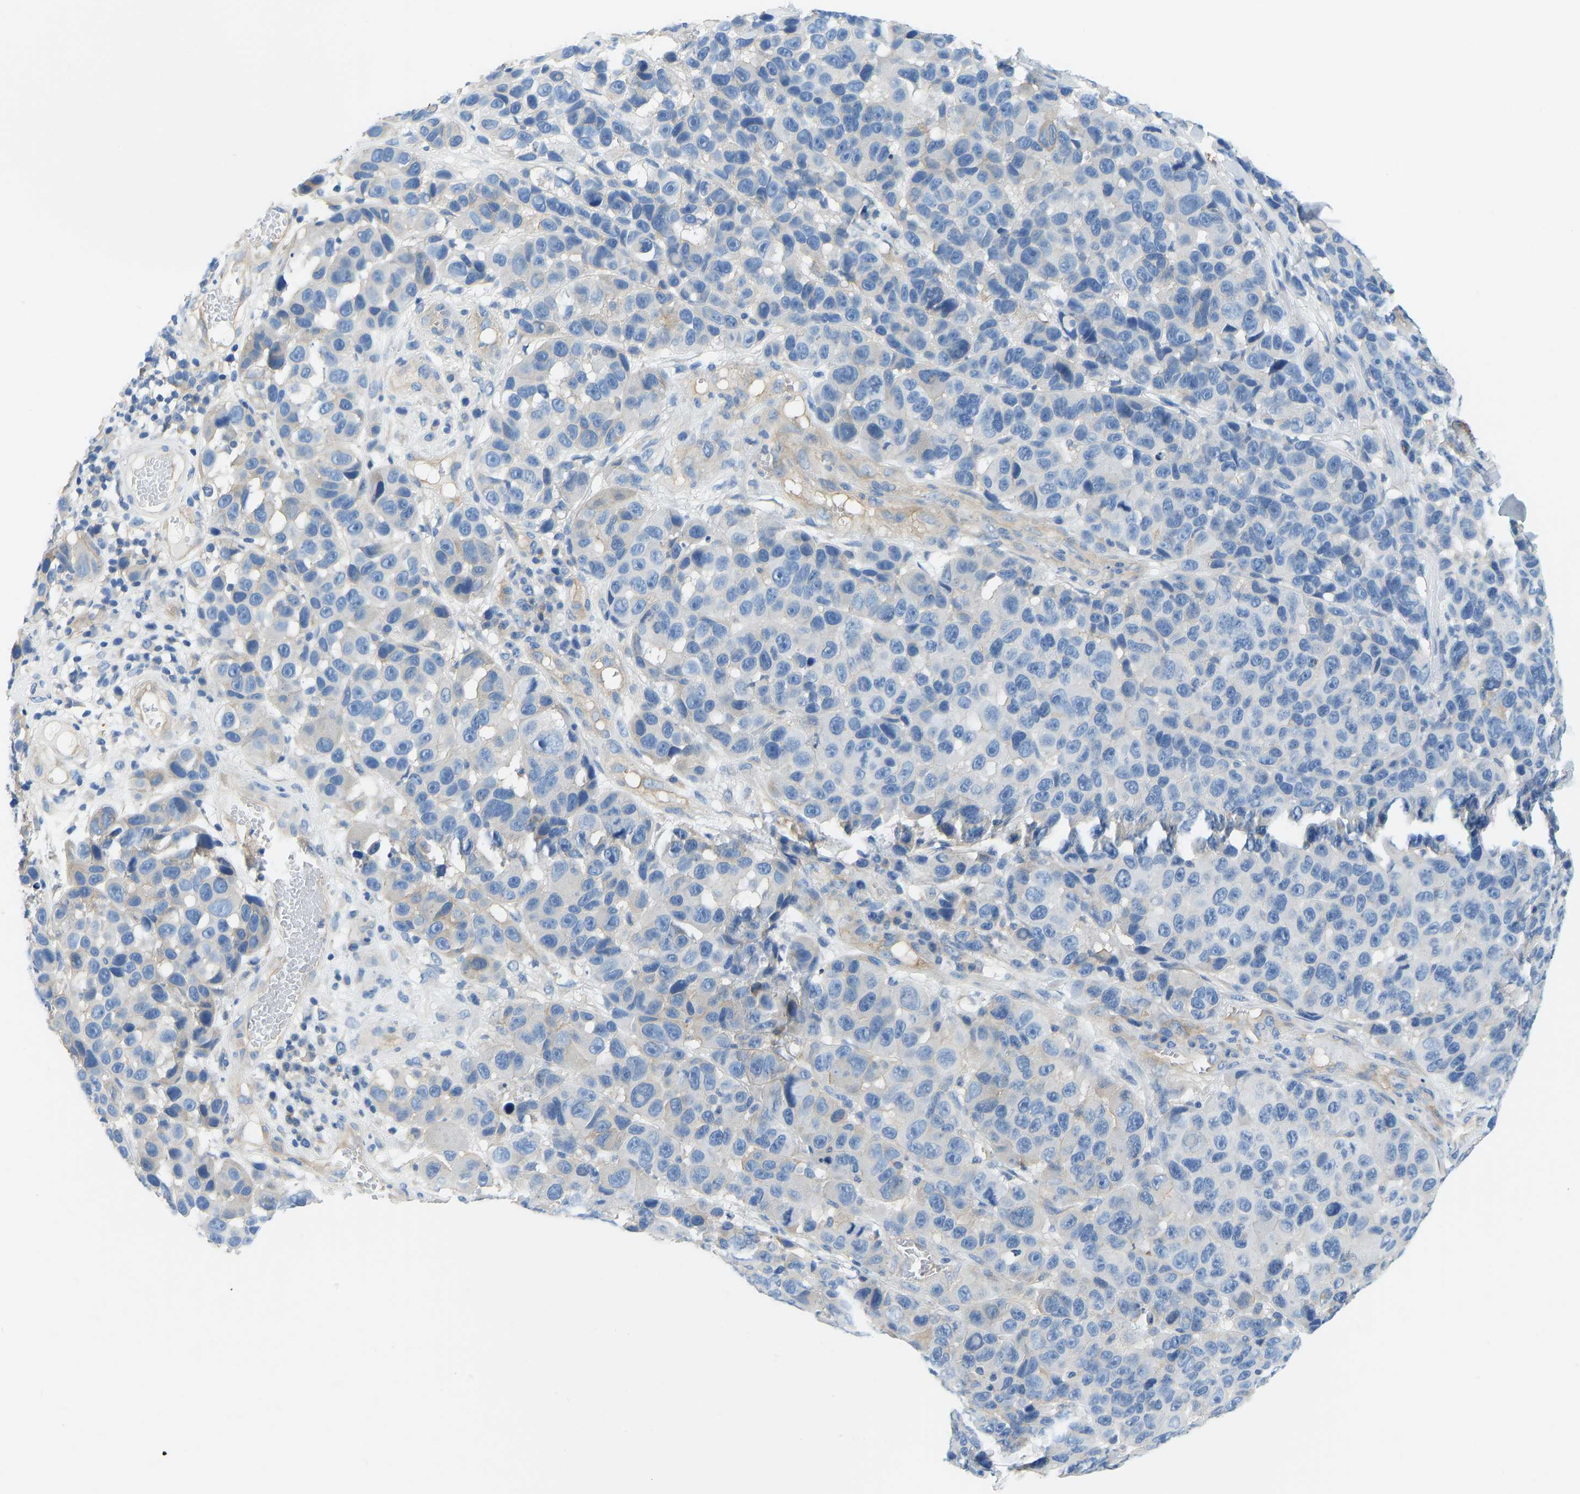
{"staining": {"intensity": "negative", "quantity": "none", "location": "none"}, "tissue": "melanoma", "cell_type": "Tumor cells", "image_type": "cancer", "snomed": [{"axis": "morphology", "description": "Malignant melanoma, NOS"}, {"axis": "topography", "description": "Skin"}], "caption": "This is an IHC histopathology image of human malignant melanoma. There is no positivity in tumor cells.", "gene": "CHAD", "patient": {"sex": "male", "age": 53}}